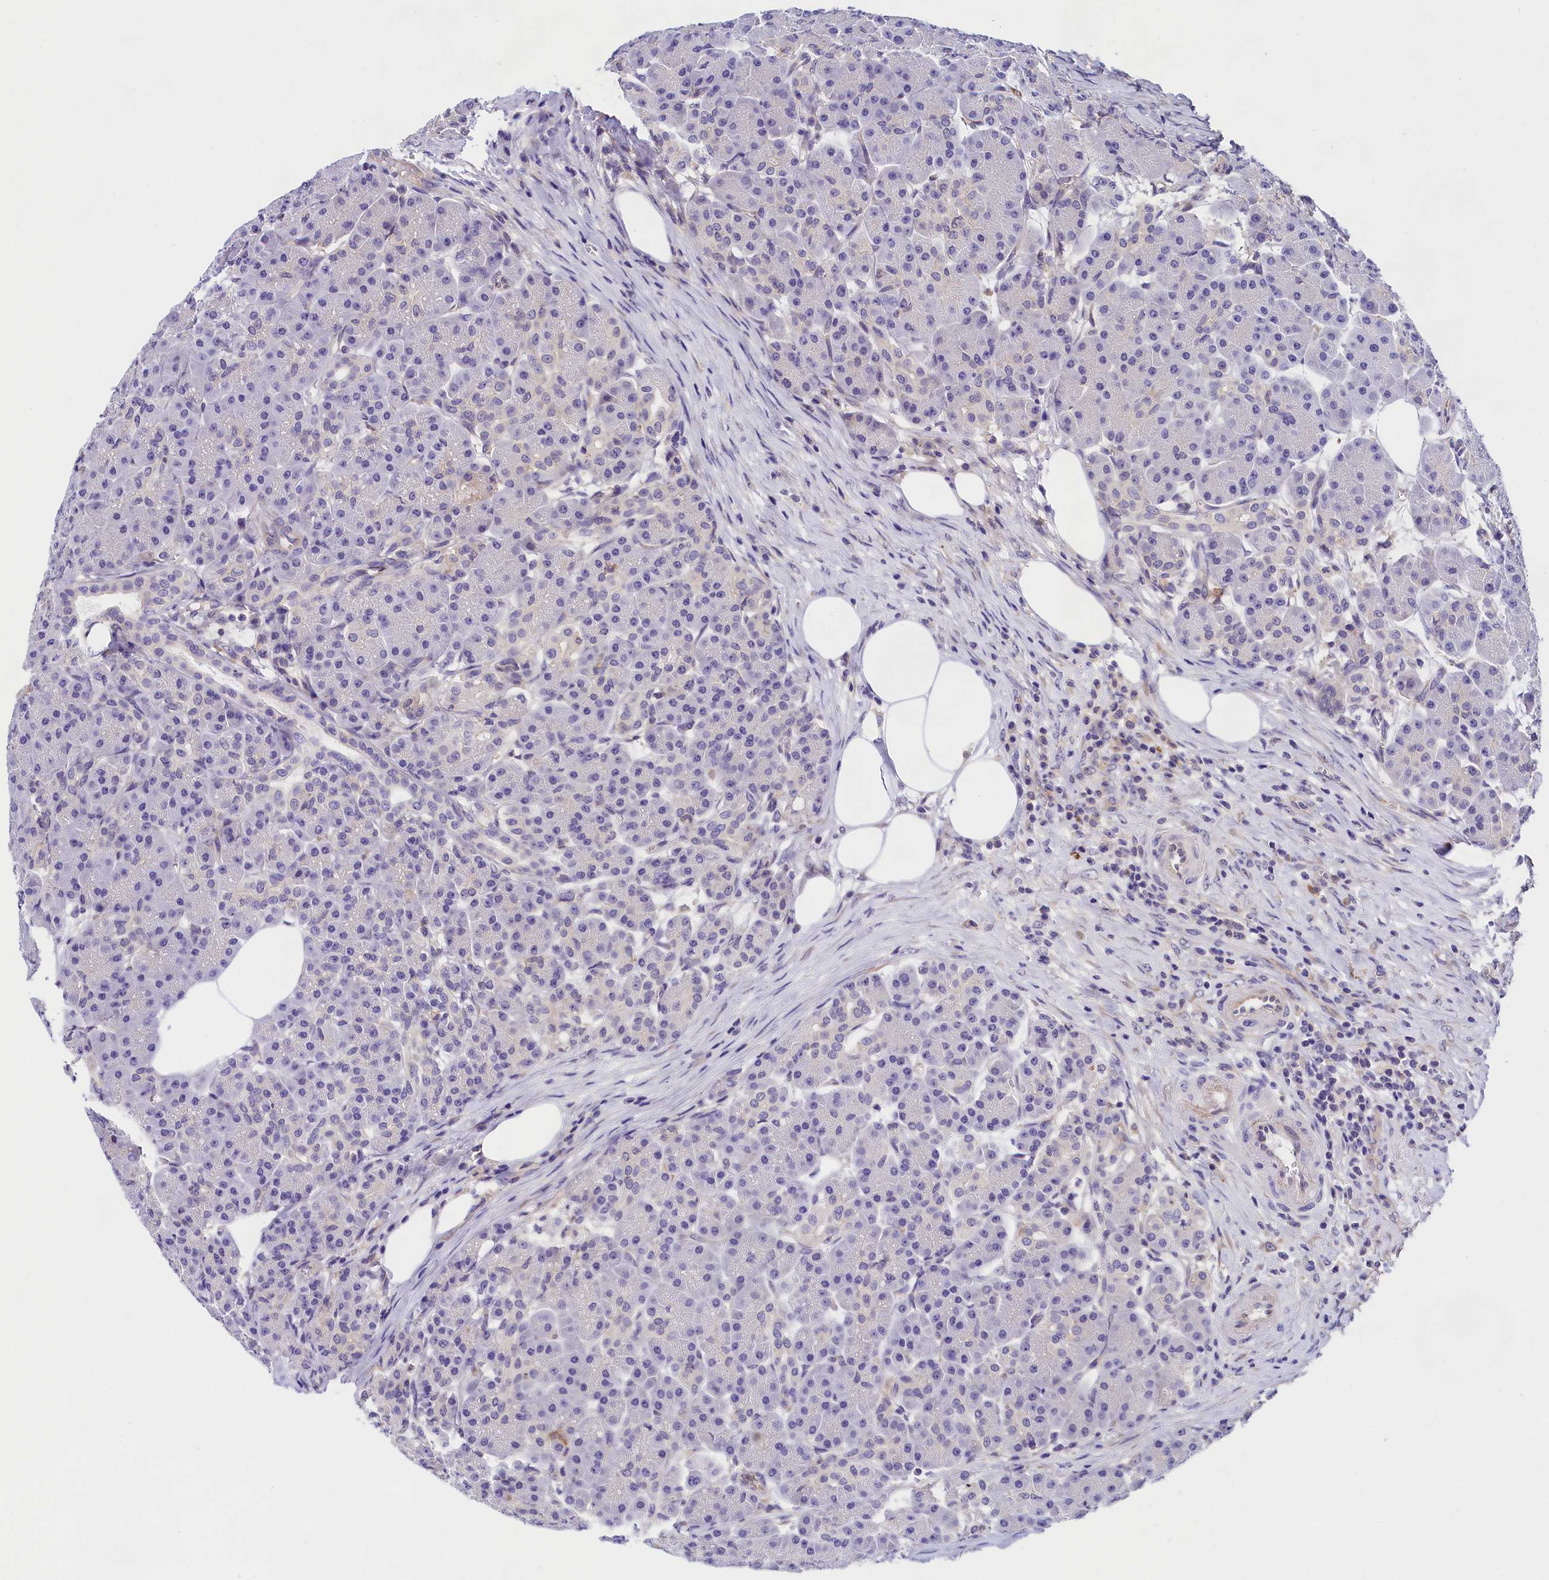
{"staining": {"intensity": "weak", "quantity": "<25%", "location": "cytoplasmic/membranous"}, "tissue": "pancreas", "cell_type": "Exocrine glandular cells", "image_type": "normal", "snomed": [{"axis": "morphology", "description": "Normal tissue, NOS"}, {"axis": "topography", "description": "Pancreas"}], "caption": "Human pancreas stained for a protein using immunohistochemistry (IHC) demonstrates no staining in exocrine glandular cells.", "gene": "OAS3", "patient": {"sex": "male", "age": 63}}